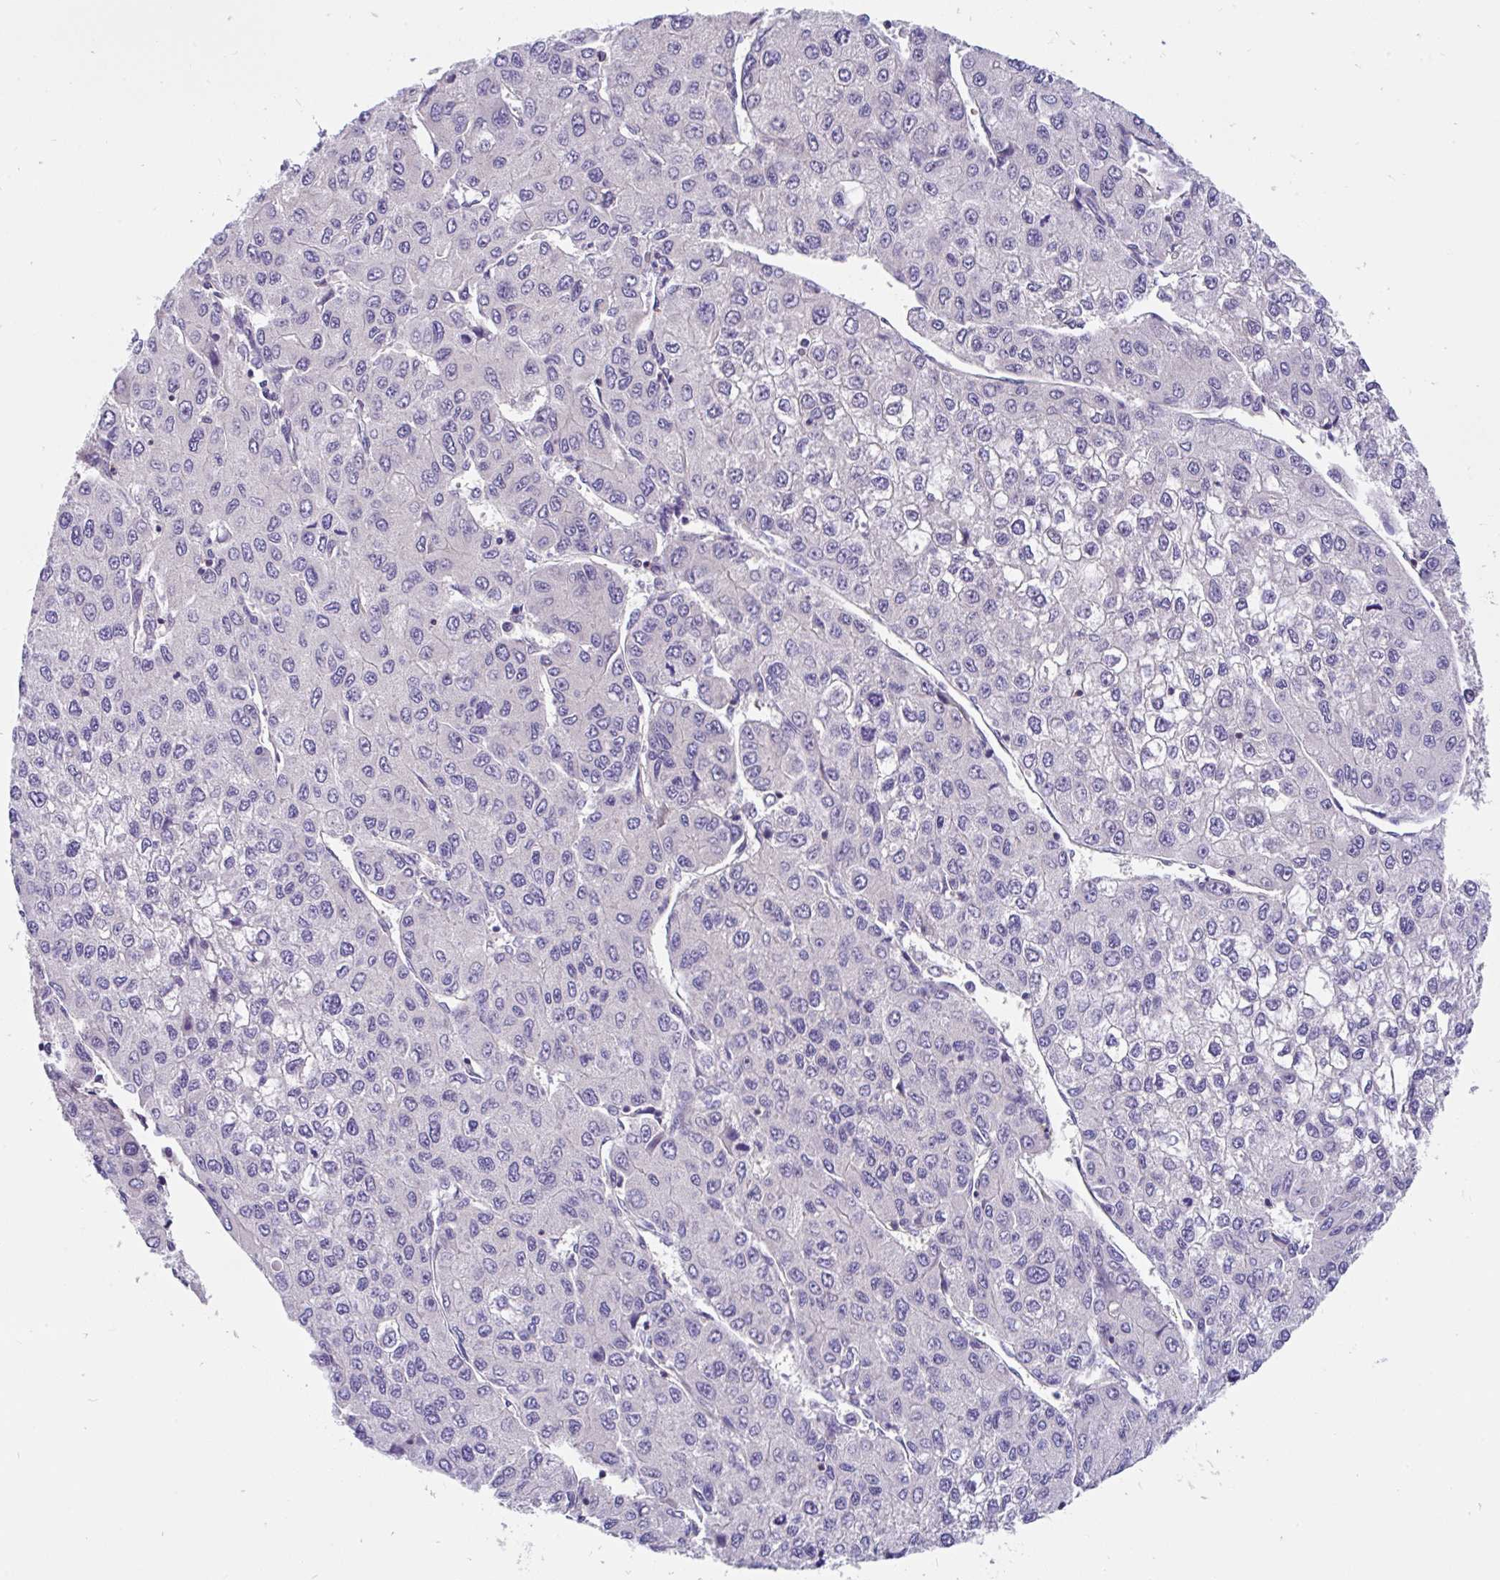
{"staining": {"intensity": "negative", "quantity": "none", "location": "none"}, "tissue": "liver cancer", "cell_type": "Tumor cells", "image_type": "cancer", "snomed": [{"axis": "morphology", "description": "Carcinoma, Hepatocellular, NOS"}, {"axis": "topography", "description": "Liver"}], "caption": "Immunohistochemistry (IHC) image of liver hepatocellular carcinoma stained for a protein (brown), which demonstrates no positivity in tumor cells. Nuclei are stained in blue.", "gene": "LRRC26", "patient": {"sex": "female", "age": 66}}